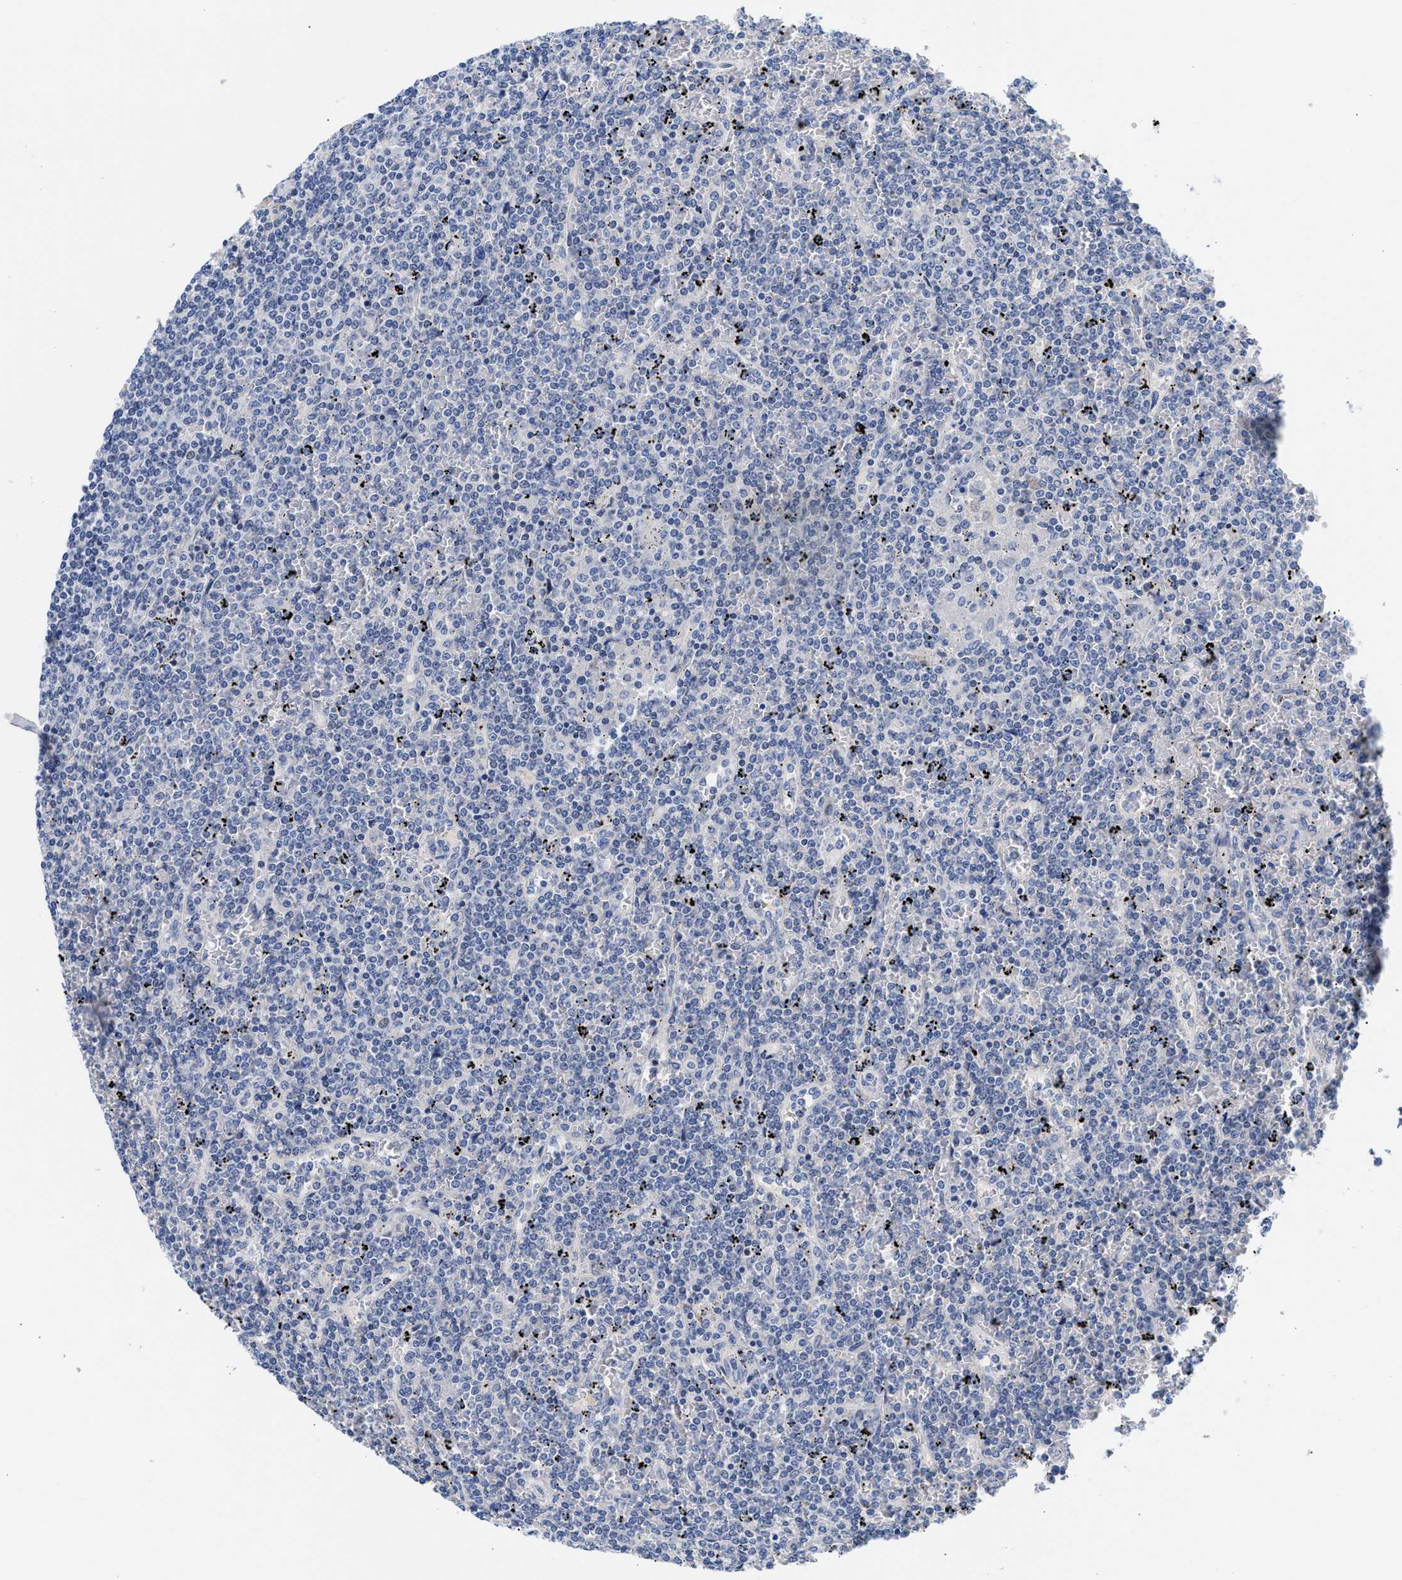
{"staining": {"intensity": "negative", "quantity": "none", "location": "none"}, "tissue": "lymphoma", "cell_type": "Tumor cells", "image_type": "cancer", "snomed": [{"axis": "morphology", "description": "Malignant lymphoma, non-Hodgkin's type, Low grade"}, {"axis": "topography", "description": "Spleen"}], "caption": "Immunohistochemistry of lymphoma shows no expression in tumor cells.", "gene": "ACTL7B", "patient": {"sex": "female", "age": 19}}